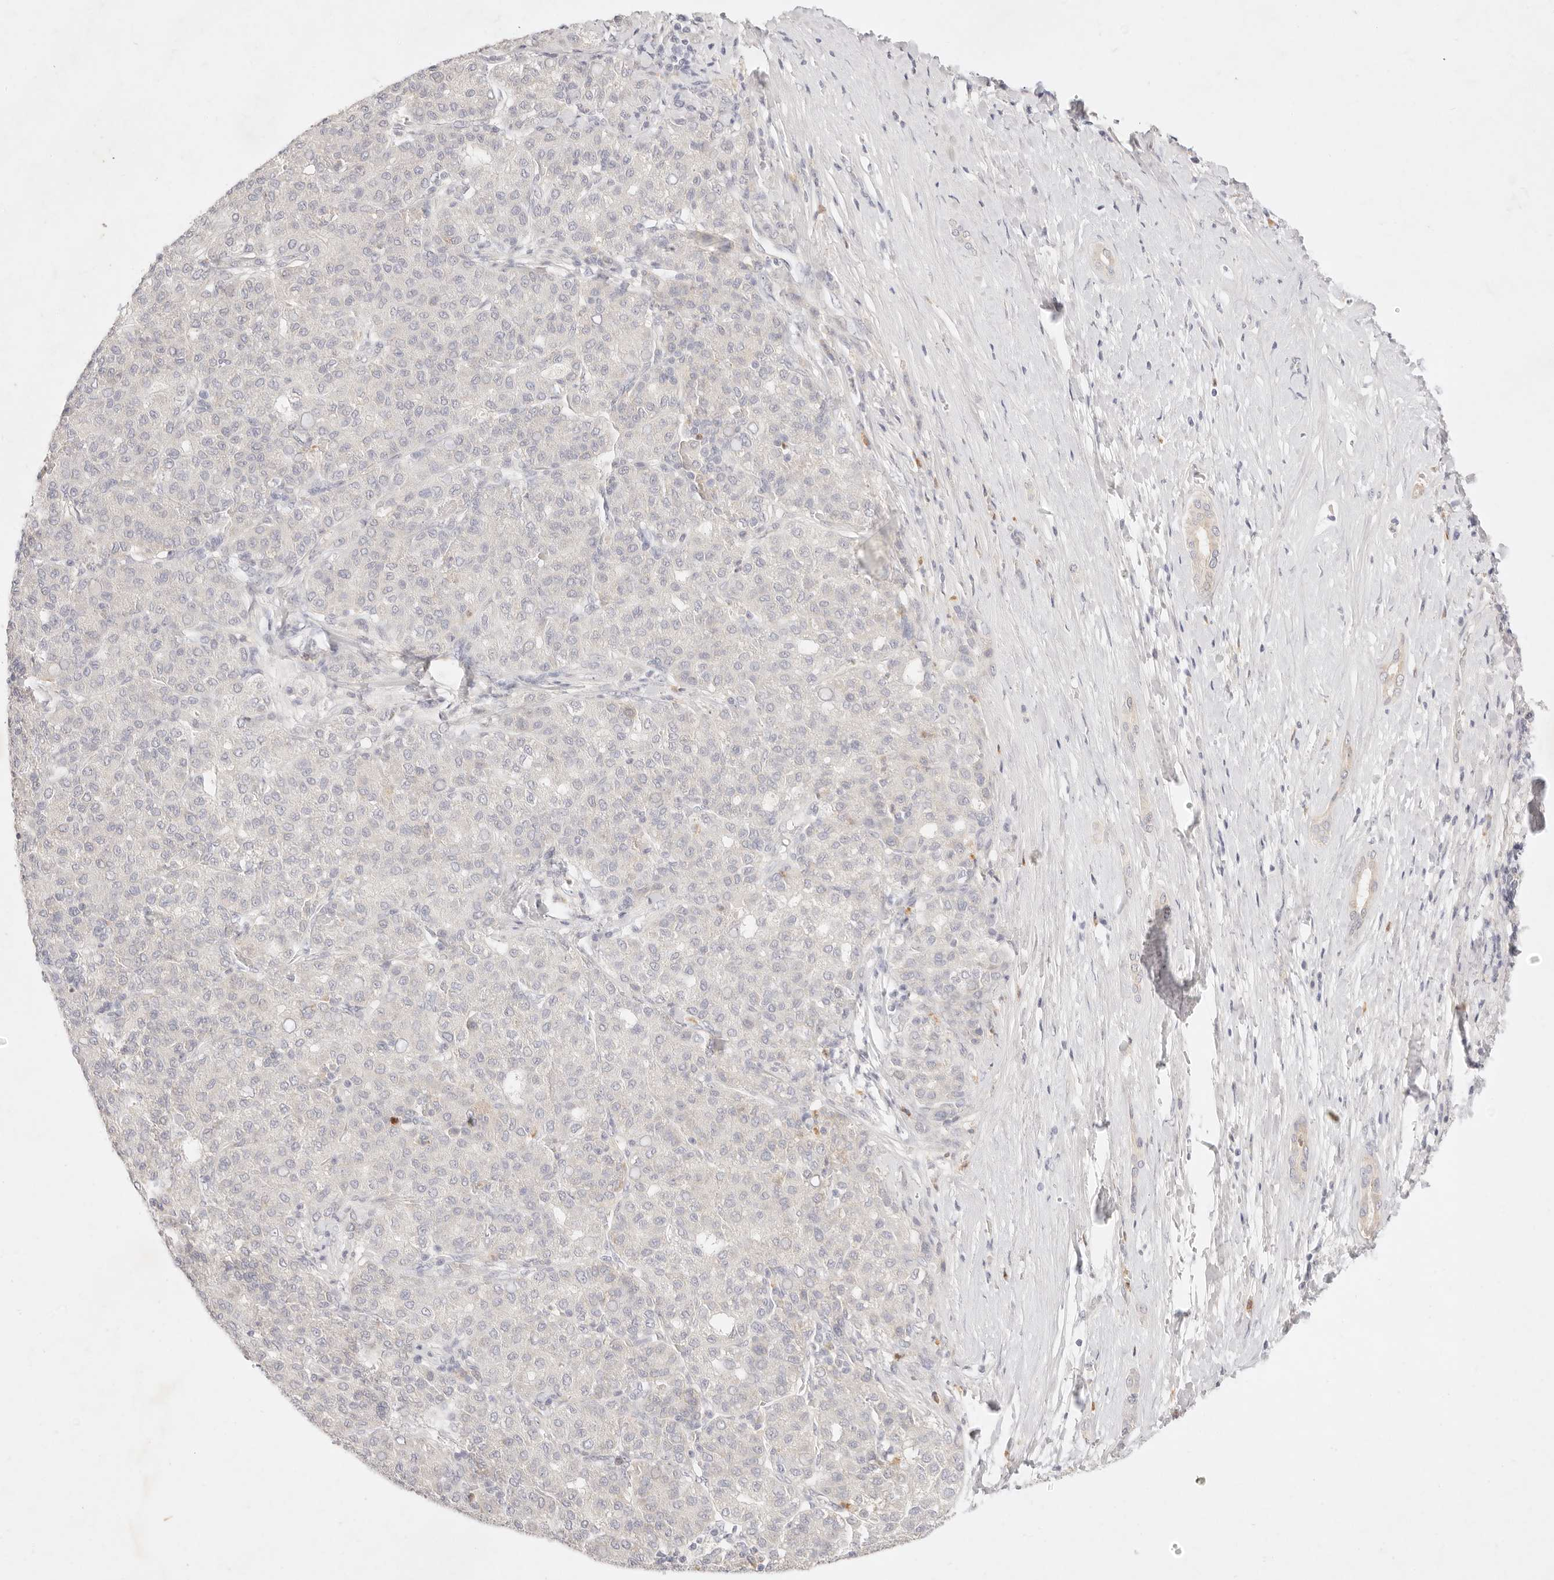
{"staining": {"intensity": "negative", "quantity": "none", "location": "none"}, "tissue": "liver cancer", "cell_type": "Tumor cells", "image_type": "cancer", "snomed": [{"axis": "morphology", "description": "Carcinoma, Hepatocellular, NOS"}, {"axis": "topography", "description": "Liver"}], "caption": "This is an immunohistochemistry (IHC) photomicrograph of human liver hepatocellular carcinoma. There is no expression in tumor cells.", "gene": "GPR84", "patient": {"sex": "male", "age": 65}}